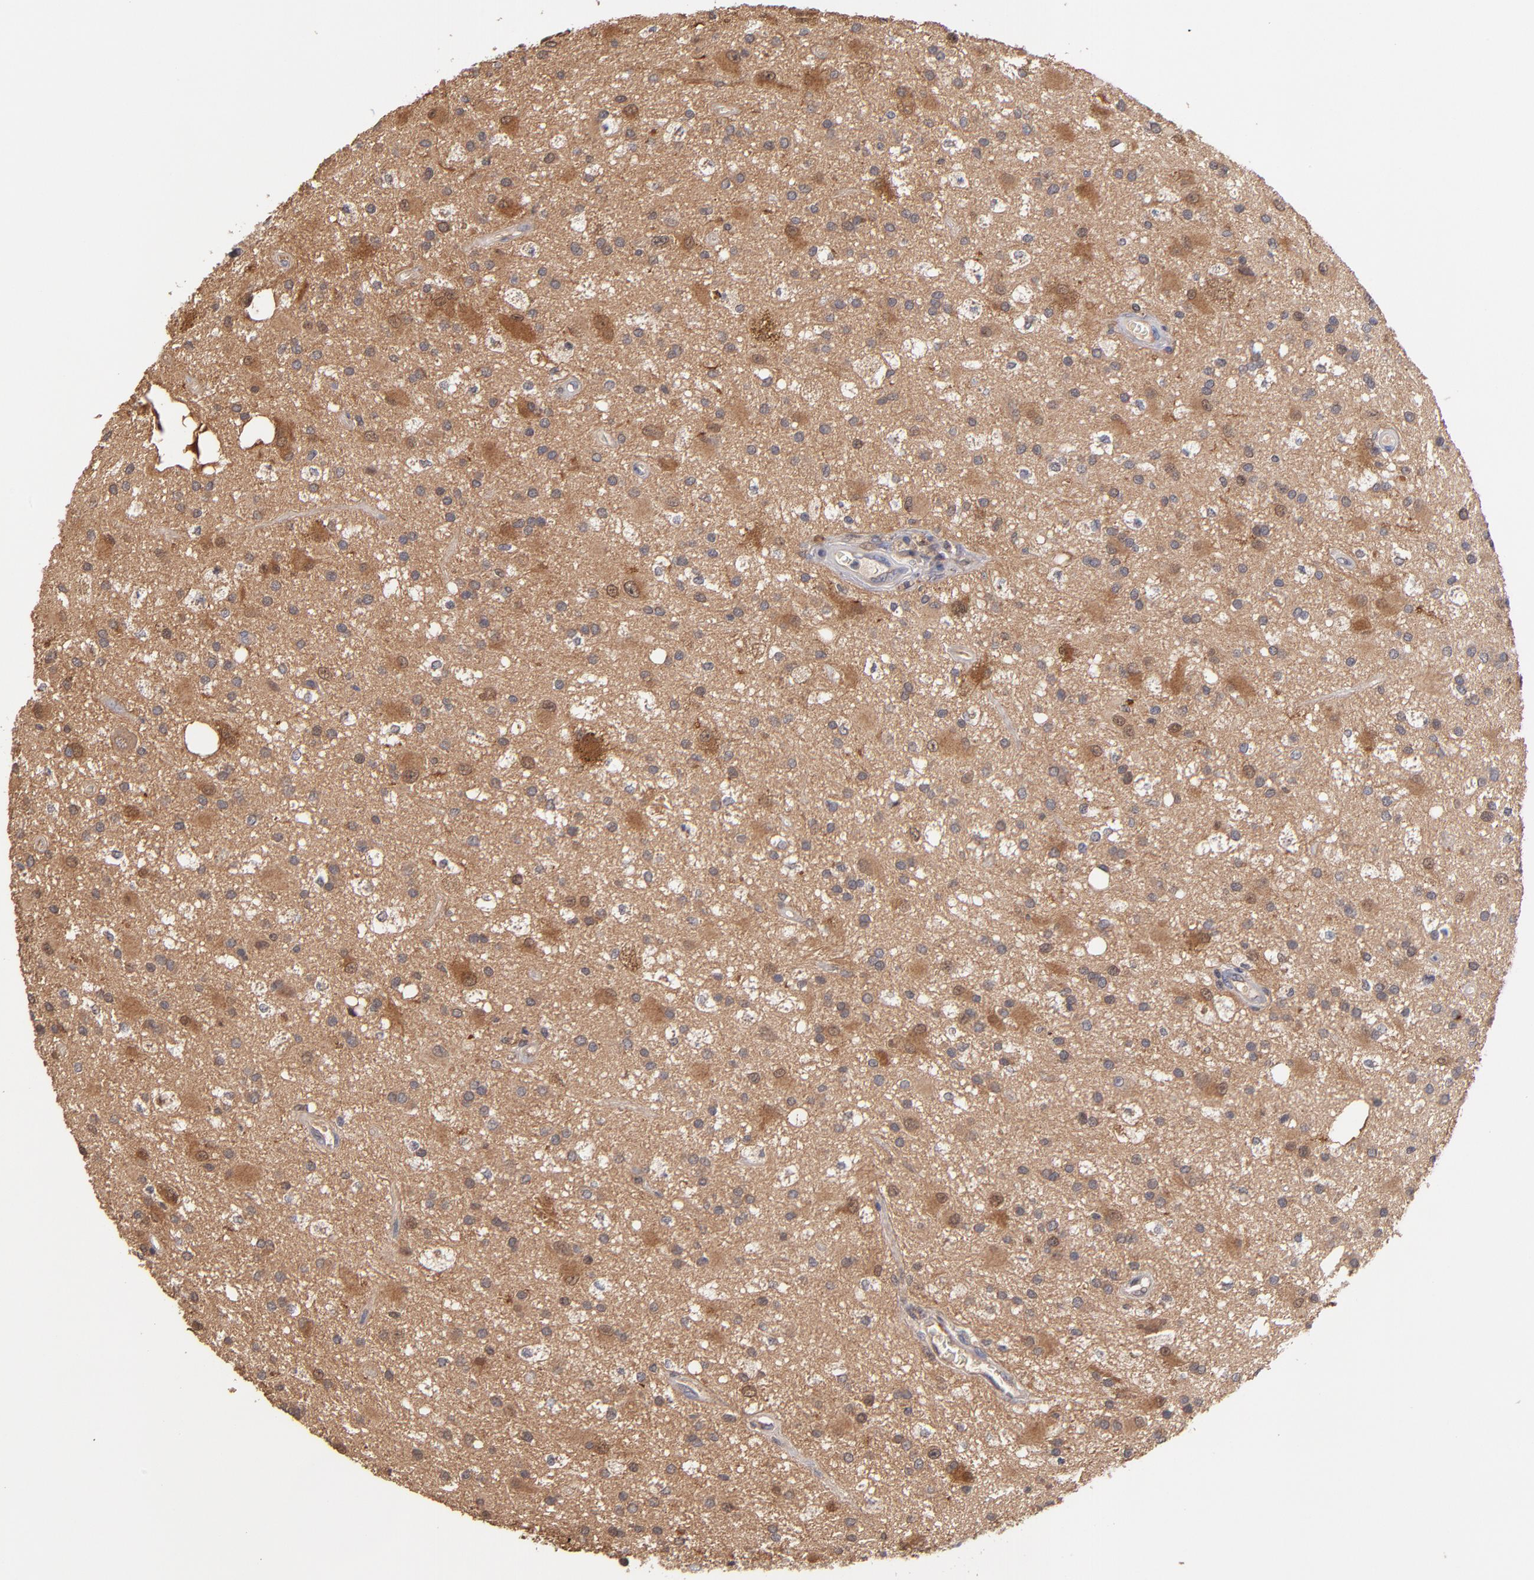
{"staining": {"intensity": "moderate", "quantity": ">75%", "location": "cytoplasmic/membranous"}, "tissue": "glioma", "cell_type": "Tumor cells", "image_type": "cancer", "snomed": [{"axis": "morphology", "description": "Glioma, malignant, Low grade"}, {"axis": "topography", "description": "Brain"}], "caption": "Tumor cells exhibit medium levels of moderate cytoplasmic/membranous staining in about >75% of cells in glioma.", "gene": "GMFG", "patient": {"sex": "male", "age": 58}}